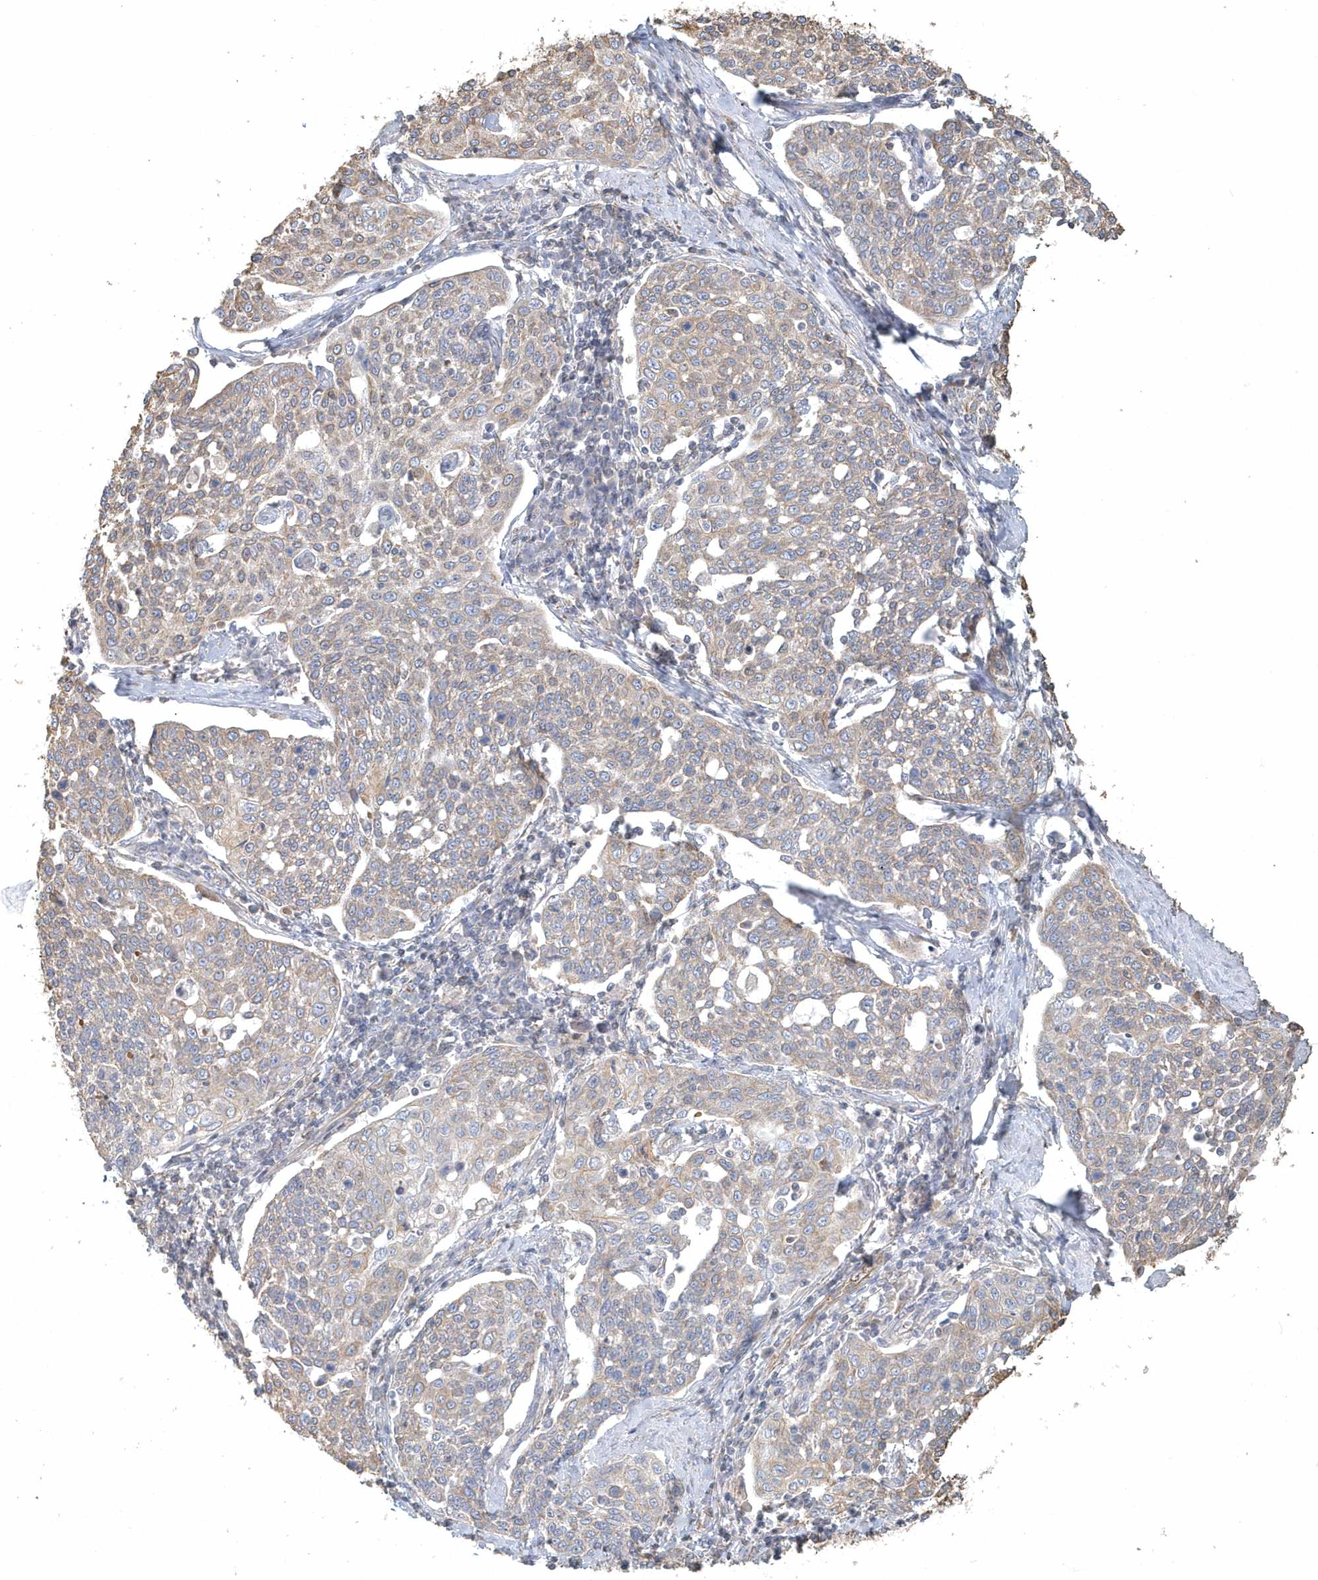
{"staining": {"intensity": "weak", "quantity": "25%-75%", "location": "cytoplasmic/membranous"}, "tissue": "cervical cancer", "cell_type": "Tumor cells", "image_type": "cancer", "snomed": [{"axis": "morphology", "description": "Squamous cell carcinoma, NOS"}, {"axis": "topography", "description": "Cervix"}], "caption": "Immunohistochemistry (IHC) (DAB) staining of cervical squamous cell carcinoma shows weak cytoplasmic/membranous protein expression in about 25%-75% of tumor cells.", "gene": "MMRN1", "patient": {"sex": "female", "age": 34}}